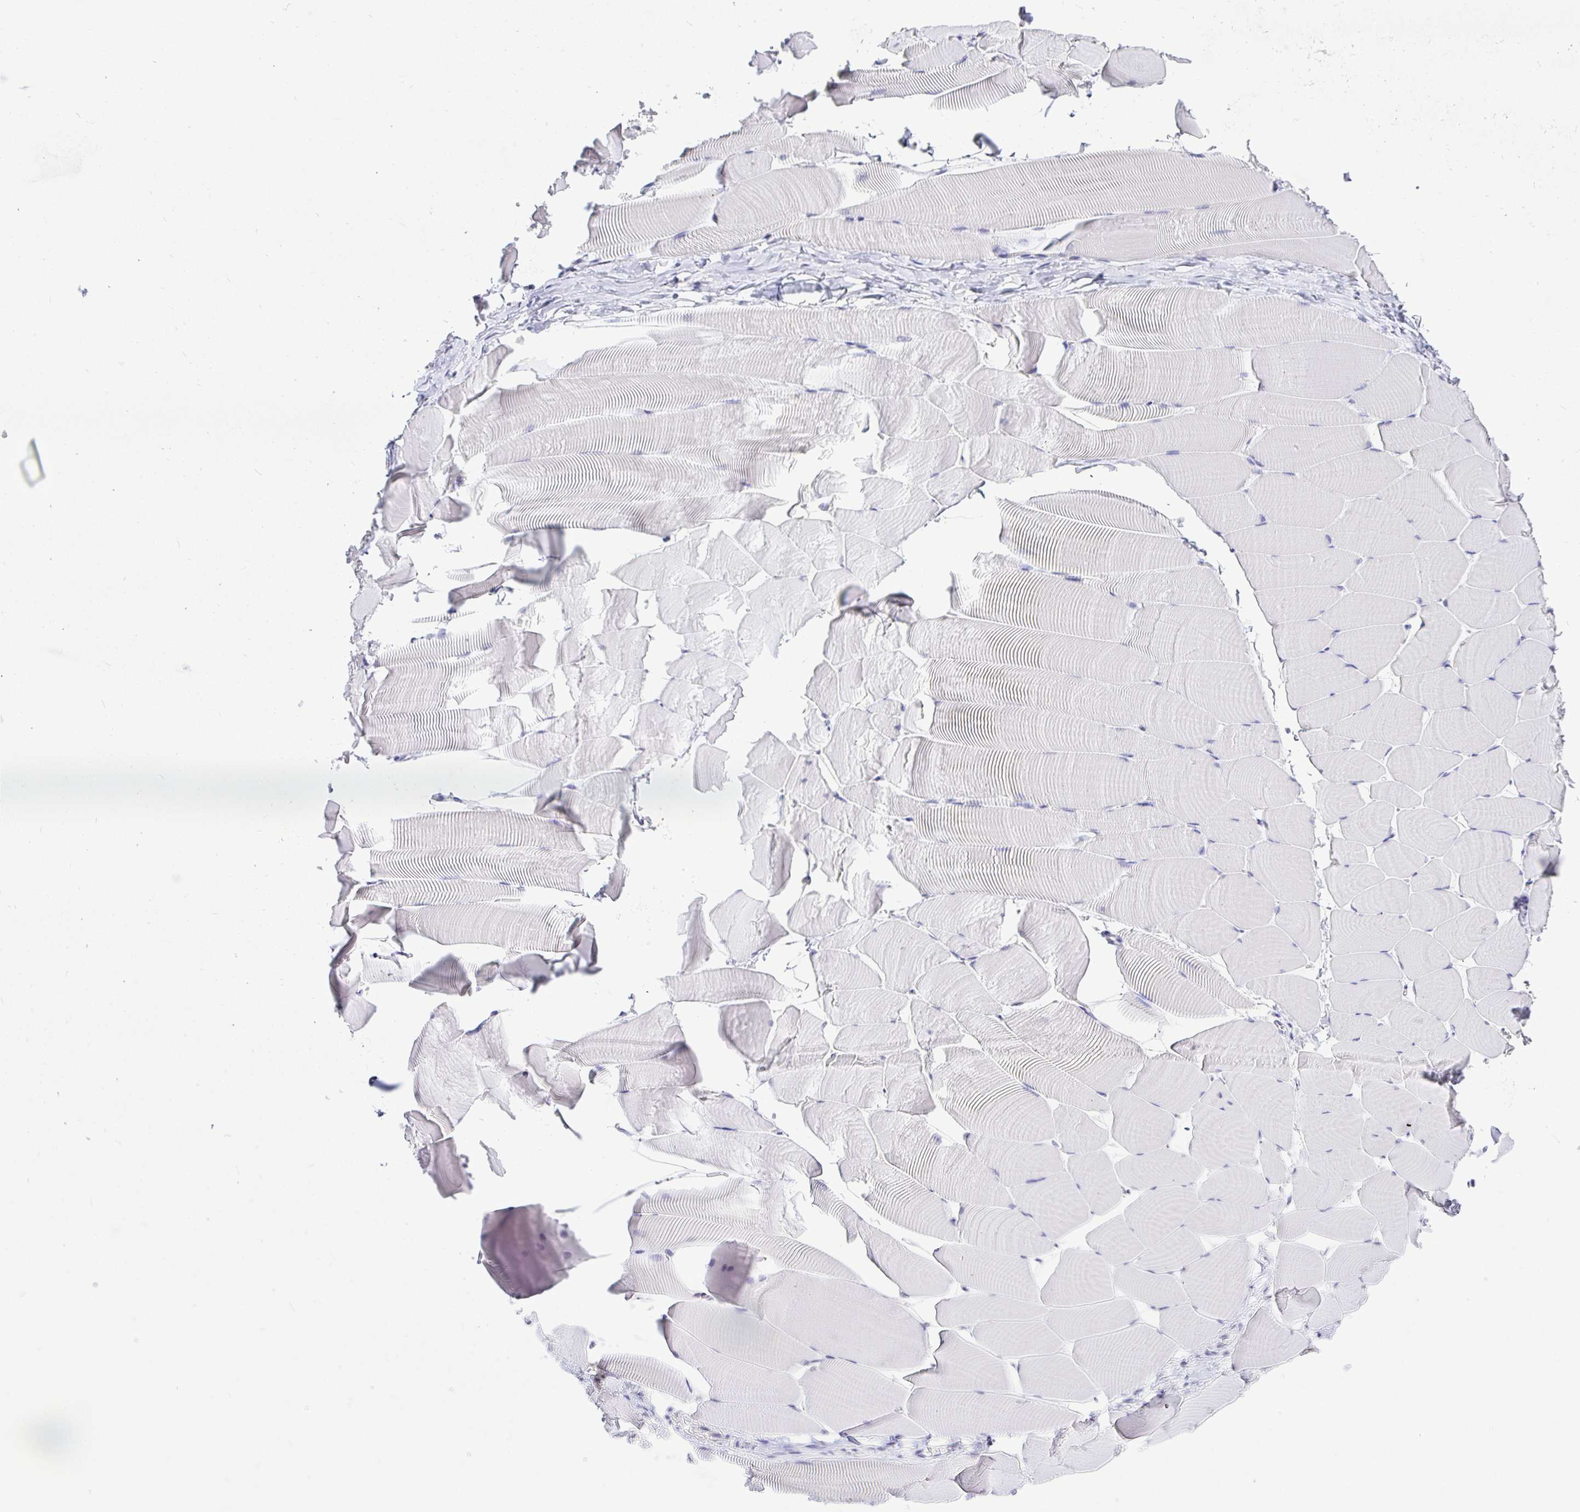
{"staining": {"intensity": "negative", "quantity": "none", "location": "none"}, "tissue": "skeletal muscle", "cell_type": "Myocytes", "image_type": "normal", "snomed": [{"axis": "morphology", "description": "Normal tissue, NOS"}, {"axis": "topography", "description": "Skeletal muscle"}], "caption": "High magnification brightfield microscopy of unremarkable skeletal muscle stained with DAB (3,3'-diaminobenzidine) (brown) and counterstained with hematoxylin (blue): myocytes show no significant expression.", "gene": "EZHIP", "patient": {"sex": "male", "age": 25}}